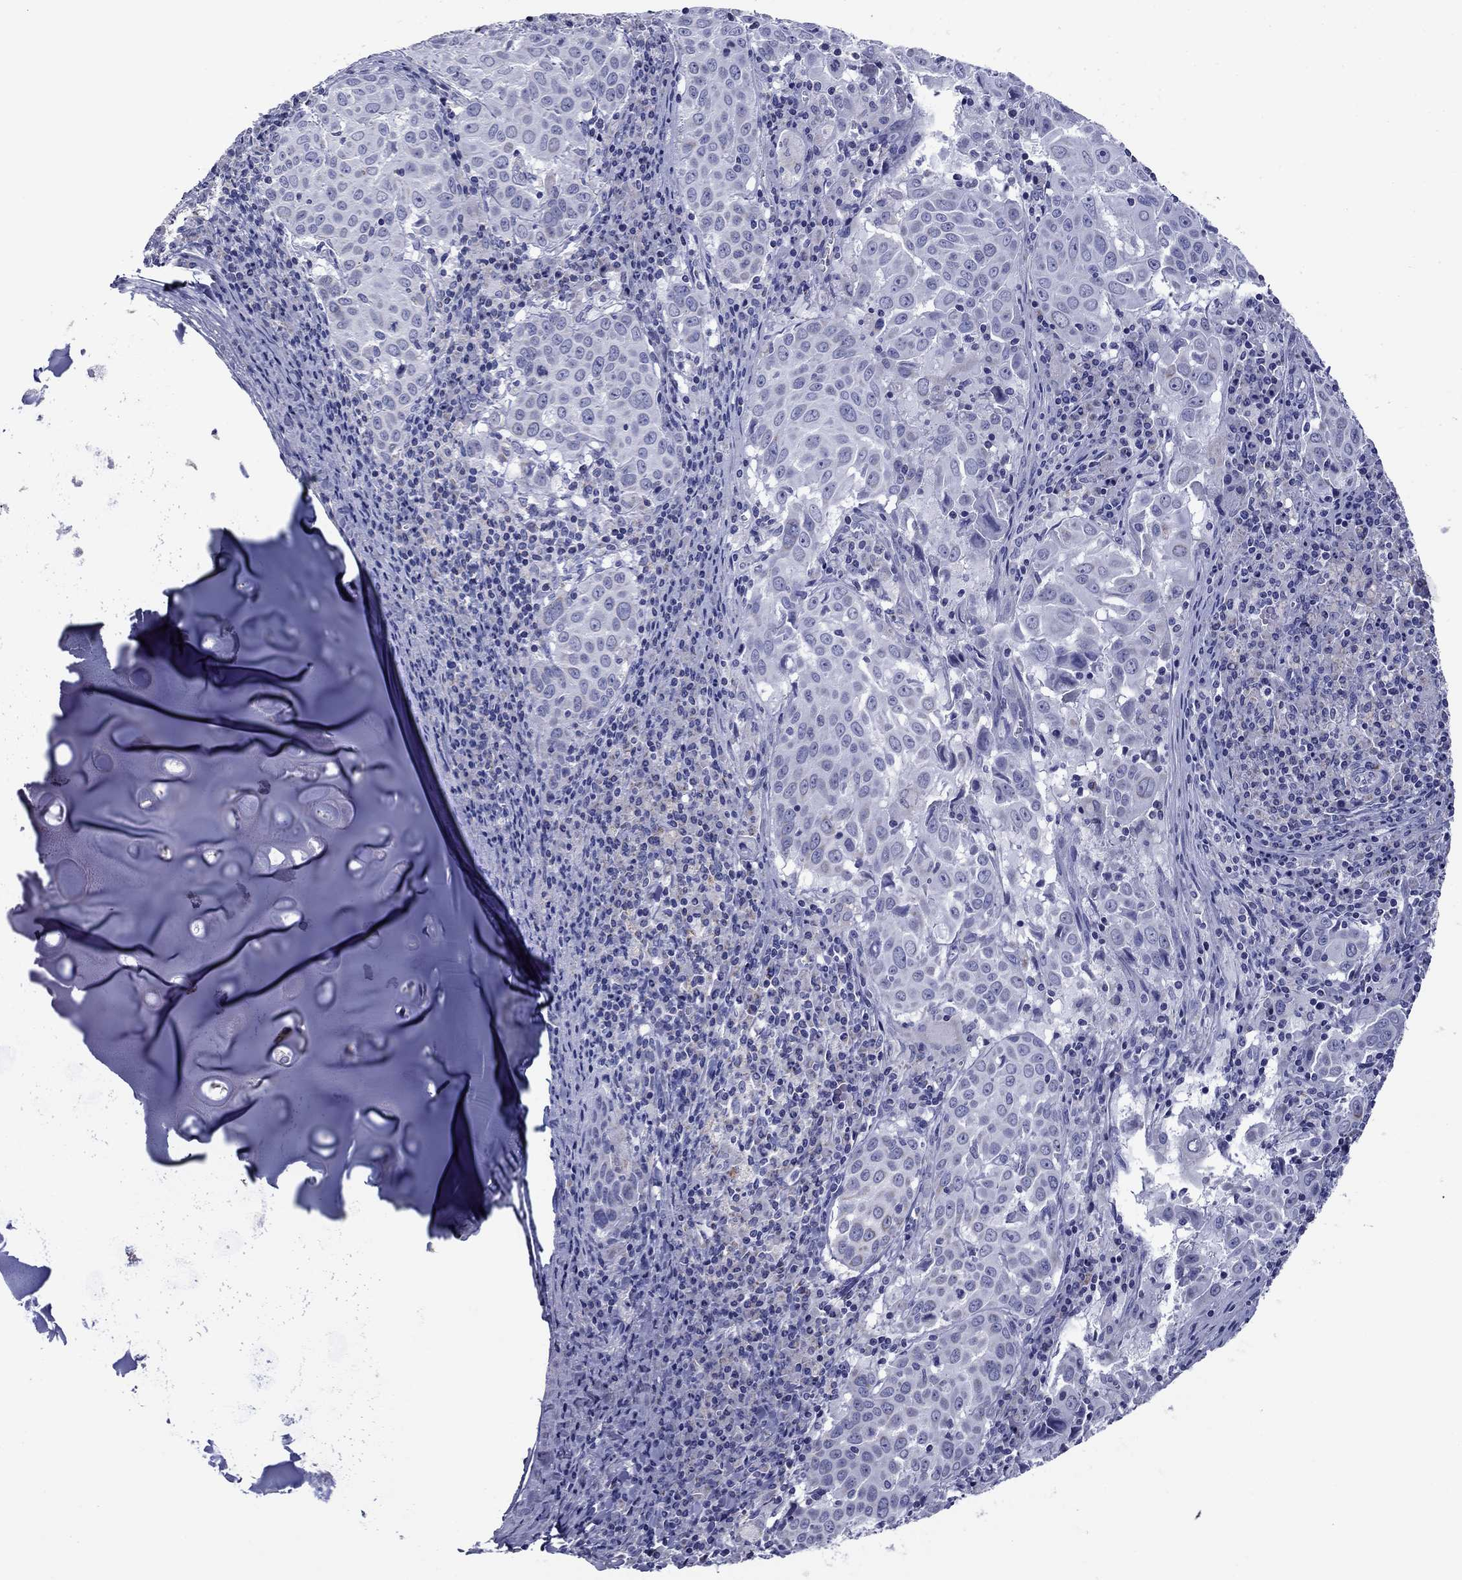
{"staining": {"intensity": "negative", "quantity": "none", "location": "none"}, "tissue": "lung cancer", "cell_type": "Tumor cells", "image_type": "cancer", "snomed": [{"axis": "morphology", "description": "Squamous cell carcinoma, NOS"}, {"axis": "topography", "description": "Lung"}], "caption": "Immunohistochemical staining of lung cancer (squamous cell carcinoma) reveals no significant expression in tumor cells. (DAB immunohistochemistry, high magnification).", "gene": "ACADSB", "patient": {"sex": "male", "age": 57}}